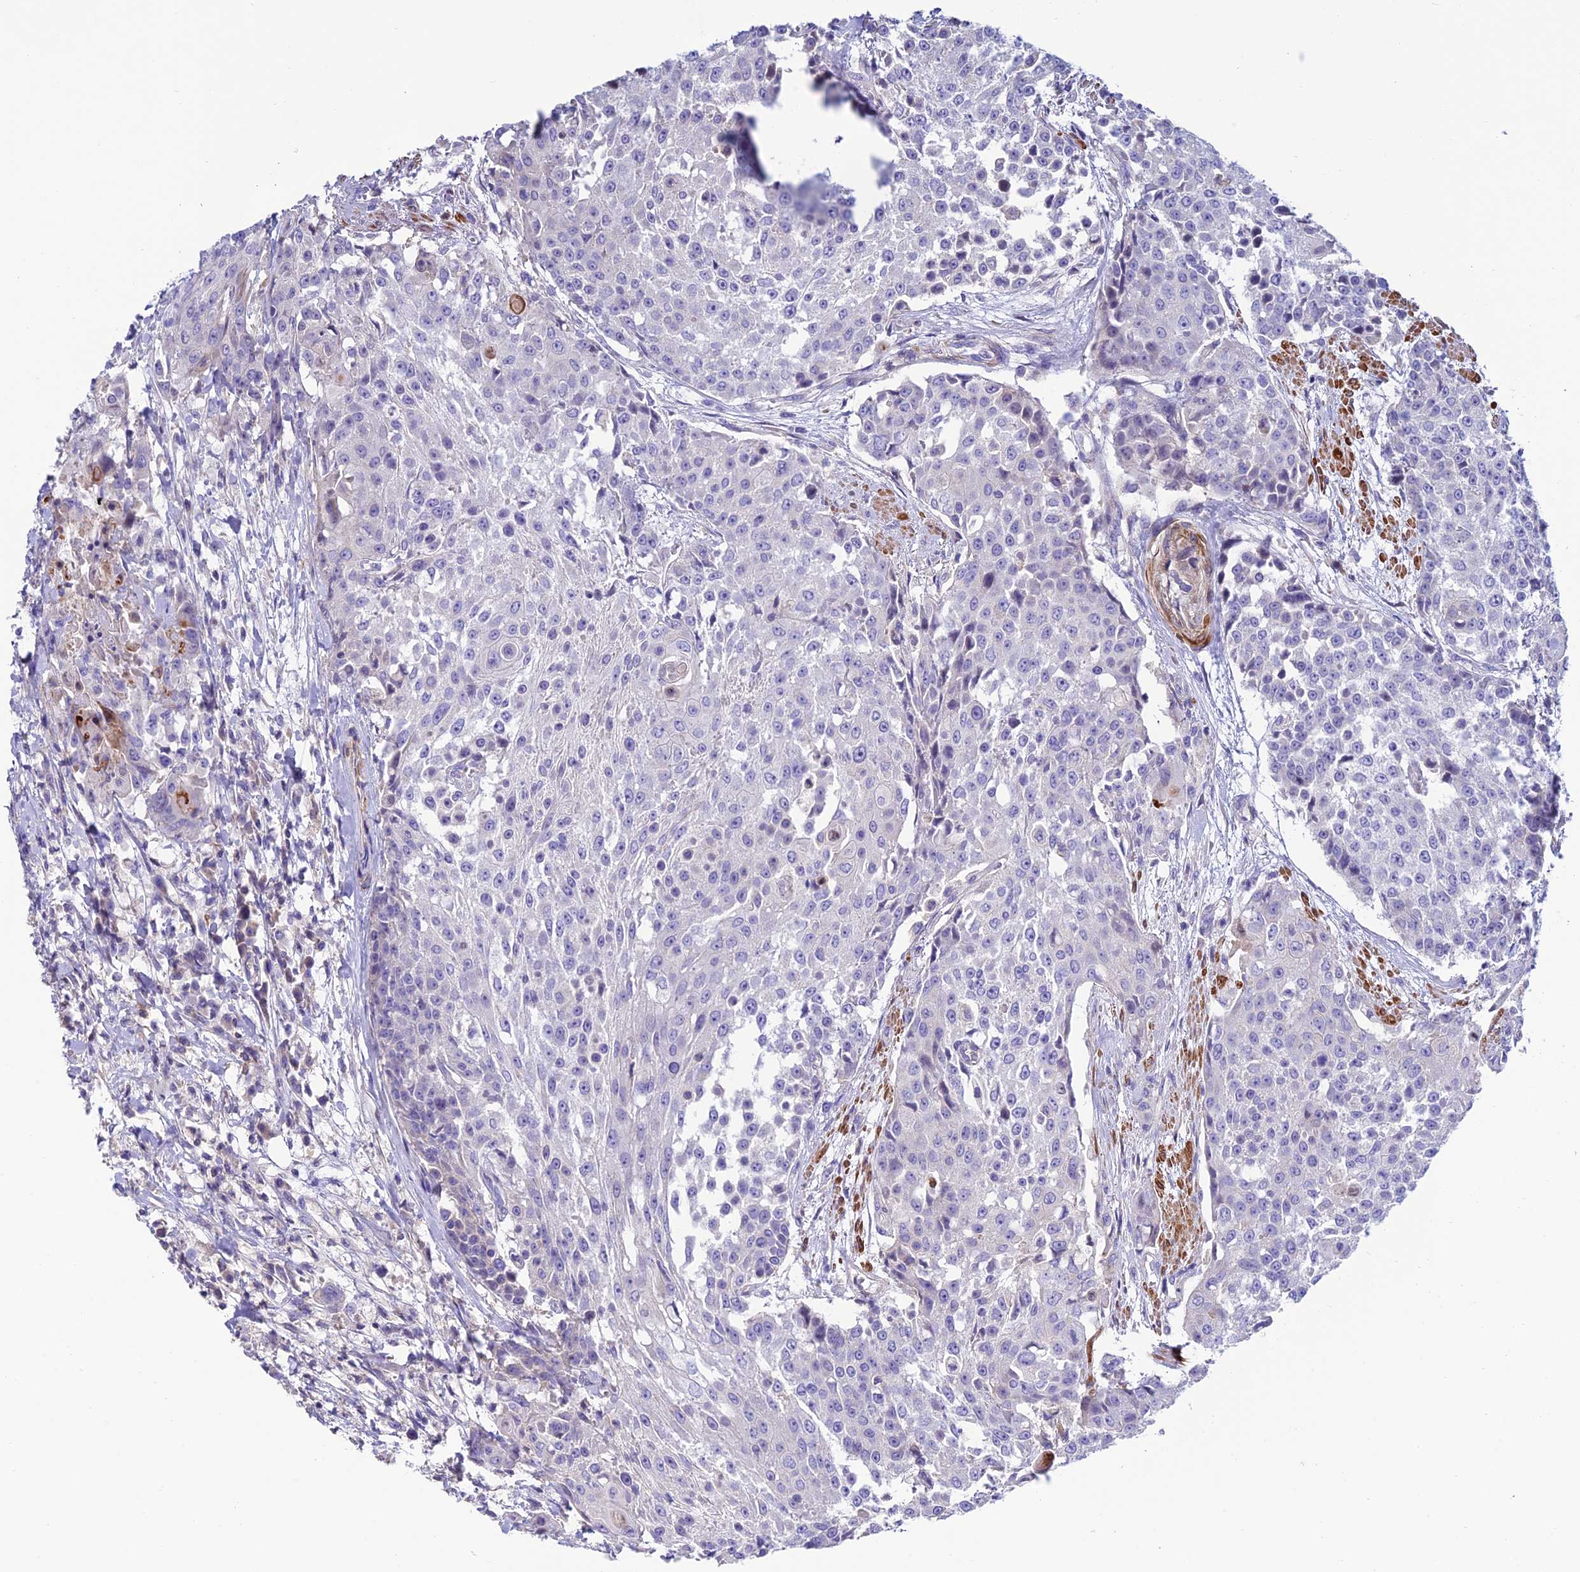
{"staining": {"intensity": "negative", "quantity": "none", "location": "none"}, "tissue": "urothelial cancer", "cell_type": "Tumor cells", "image_type": "cancer", "snomed": [{"axis": "morphology", "description": "Urothelial carcinoma, High grade"}, {"axis": "topography", "description": "Urinary bladder"}], "caption": "A histopathology image of urothelial cancer stained for a protein exhibits no brown staining in tumor cells.", "gene": "FAM178B", "patient": {"sex": "female", "age": 63}}